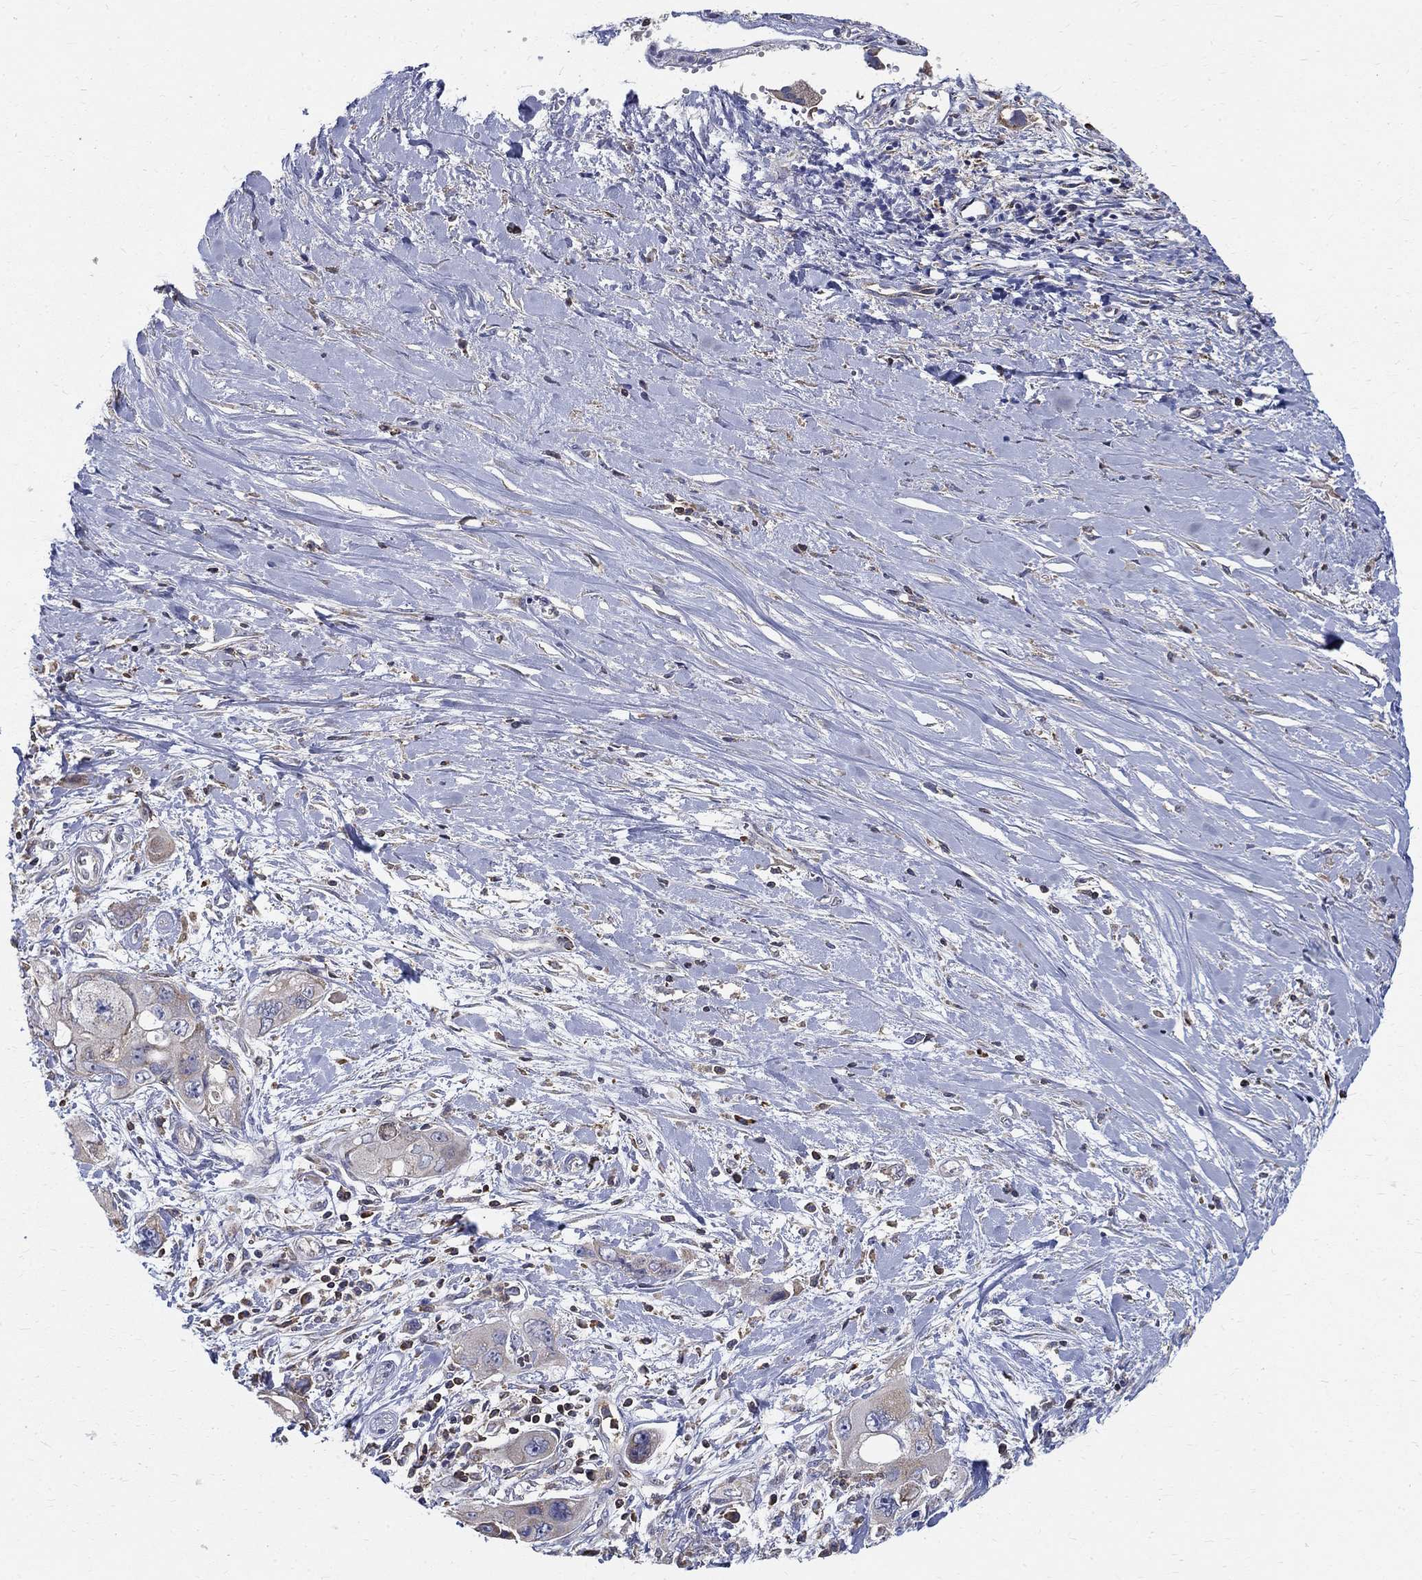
{"staining": {"intensity": "negative", "quantity": "none", "location": "none"}, "tissue": "pancreatic cancer", "cell_type": "Tumor cells", "image_type": "cancer", "snomed": [{"axis": "morphology", "description": "Adenocarcinoma, NOS"}, {"axis": "topography", "description": "Pancreas"}], "caption": "A micrograph of human pancreatic adenocarcinoma is negative for staining in tumor cells.", "gene": "AGAP2", "patient": {"sex": "male", "age": 47}}